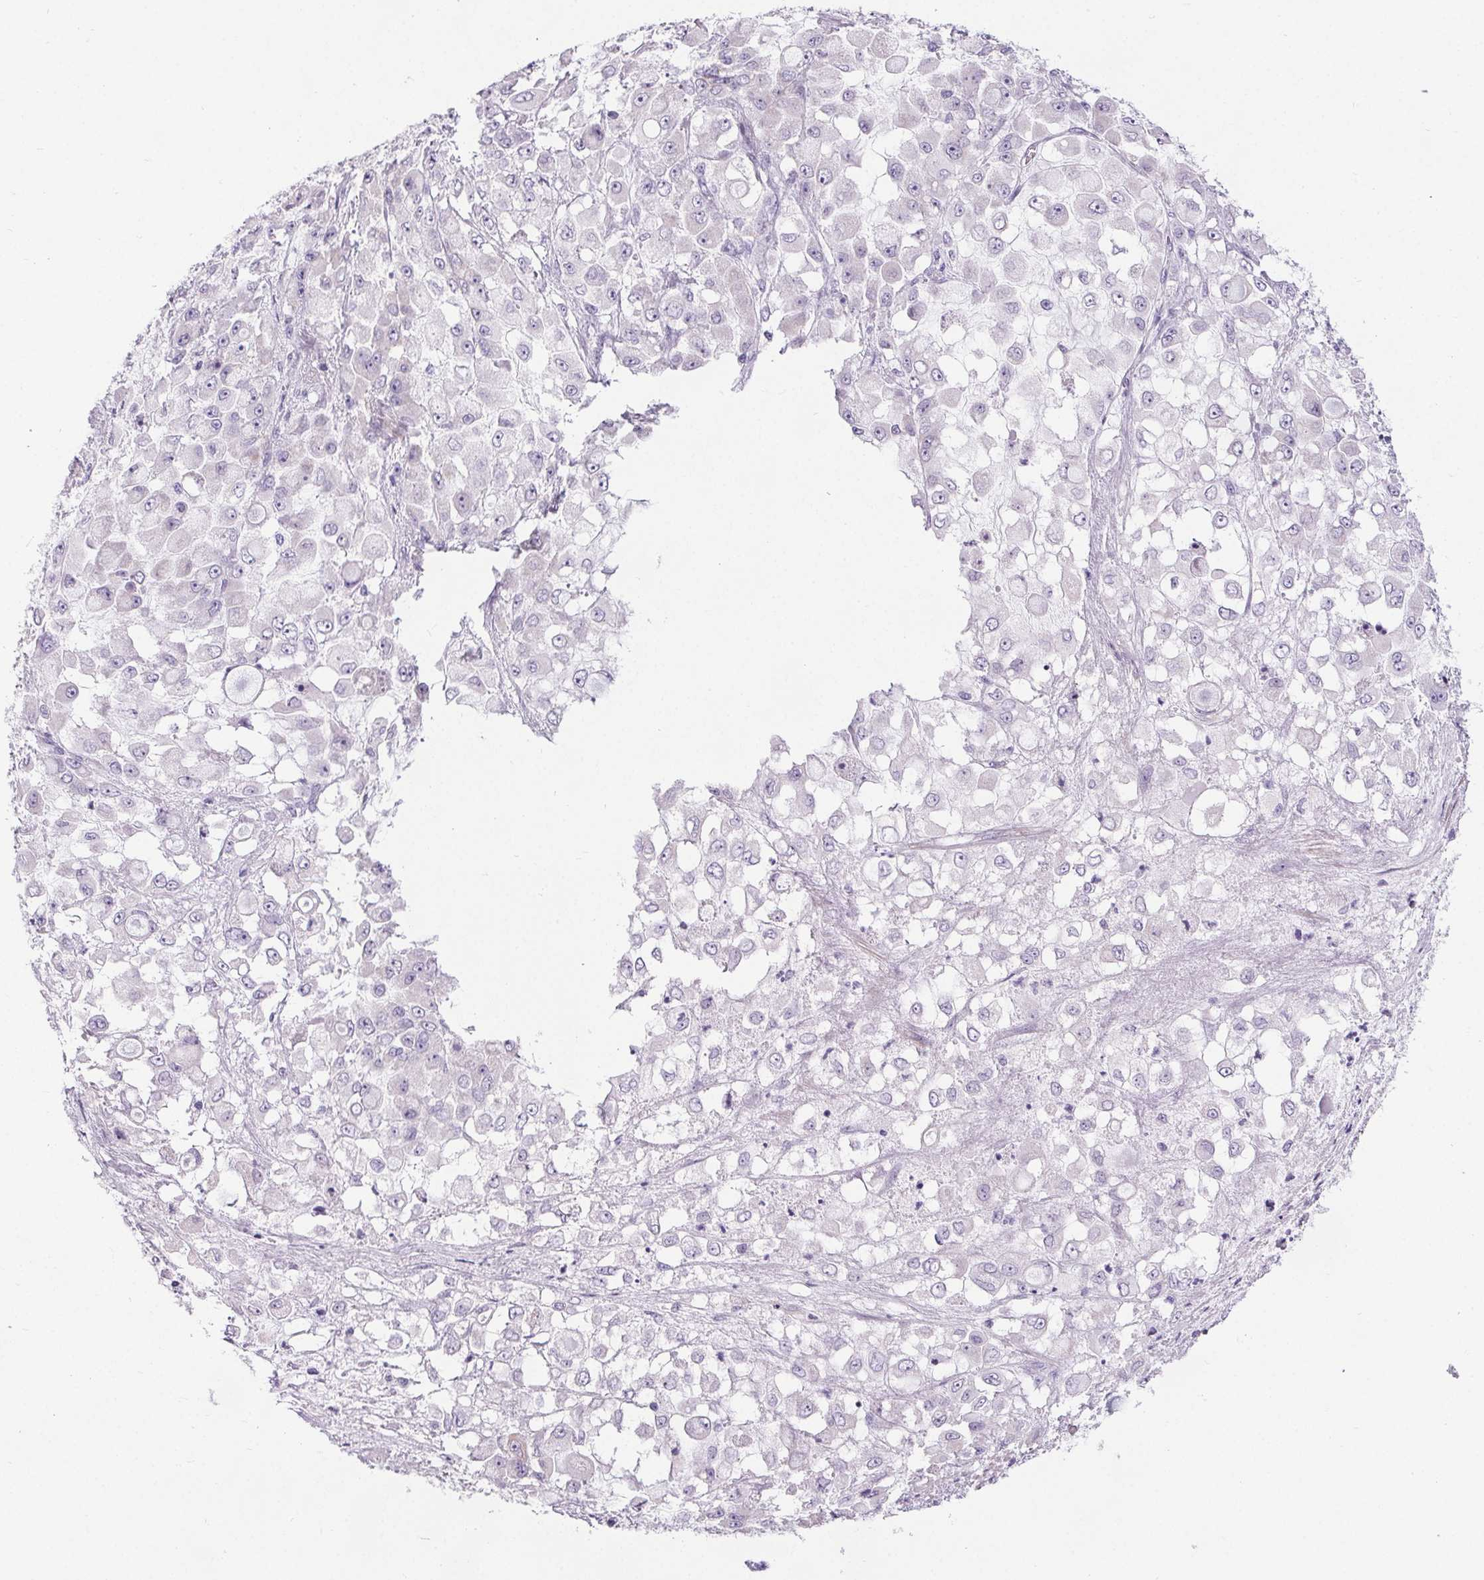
{"staining": {"intensity": "negative", "quantity": "none", "location": "none"}, "tissue": "stomach cancer", "cell_type": "Tumor cells", "image_type": "cancer", "snomed": [{"axis": "morphology", "description": "Adenocarcinoma, NOS"}, {"axis": "topography", "description": "Stomach"}], "caption": "IHC histopathology image of stomach cancer stained for a protein (brown), which reveals no expression in tumor cells. The staining is performed using DAB brown chromogen with nuclei counter-stained in using hematoxylin.", "gene": "ELAVL2", "patient": {"sex": "female", "age": 76}}